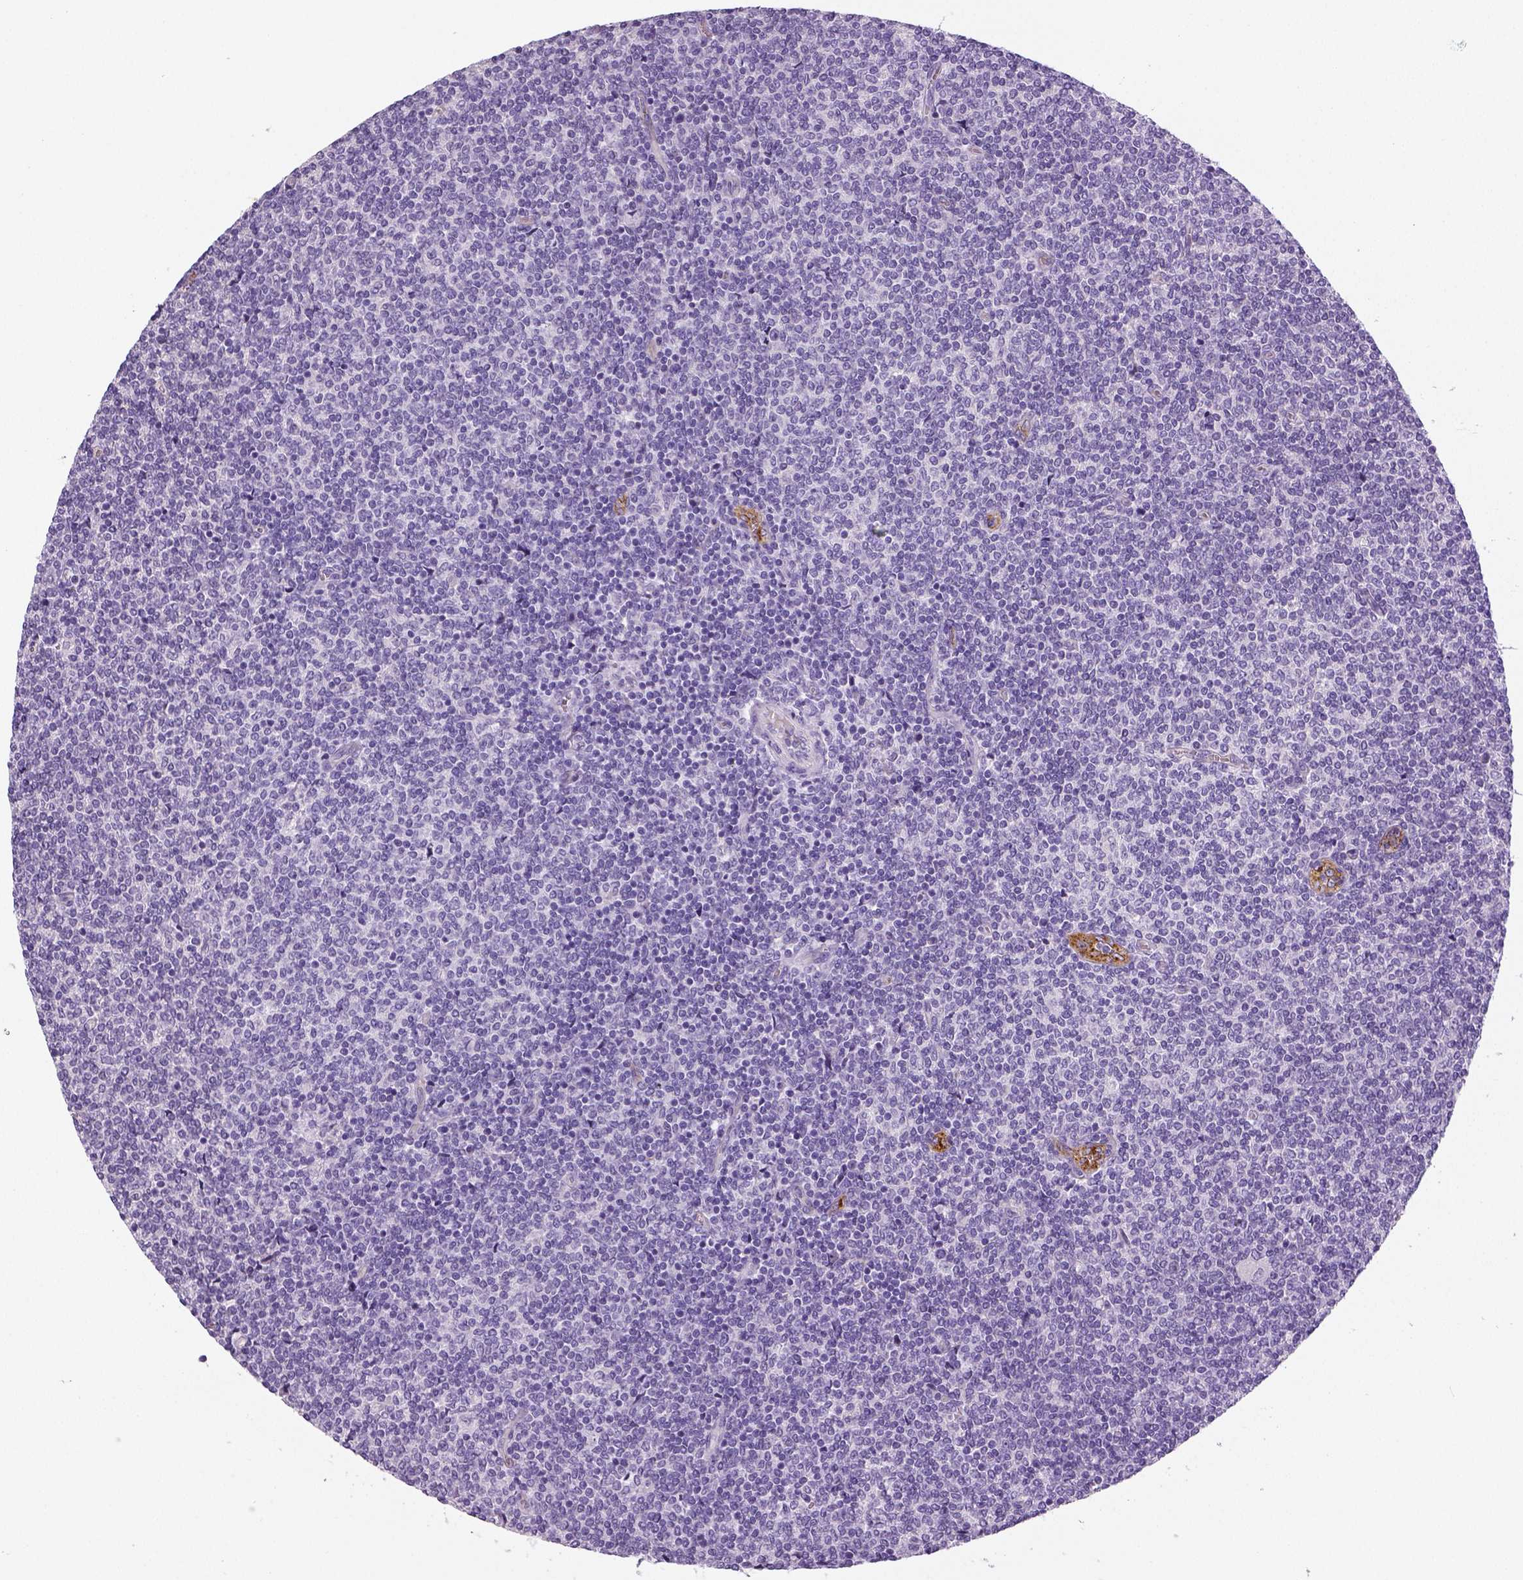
{"staining": {"intensity": "negative", "quantity": "none", "location": "none"}, "tissue": "lymphoma", "cell_type": "Tumor cells", "image_type": "cancer", "snomed": [{"axis": "morphology", "description": "Malignant lymphoma, non-Hodgkin's type, Low grade"}, {"axis": "topography", "description": "Lymph node"}], "caption": "A high-resolution photomicrograph shows immunohistochemistry (IHC) staining of lymphoma, which shows no significant expression in tumor cells.", "gene": "TSPAN7", "patient": {"sex": "male", "age": 52}}